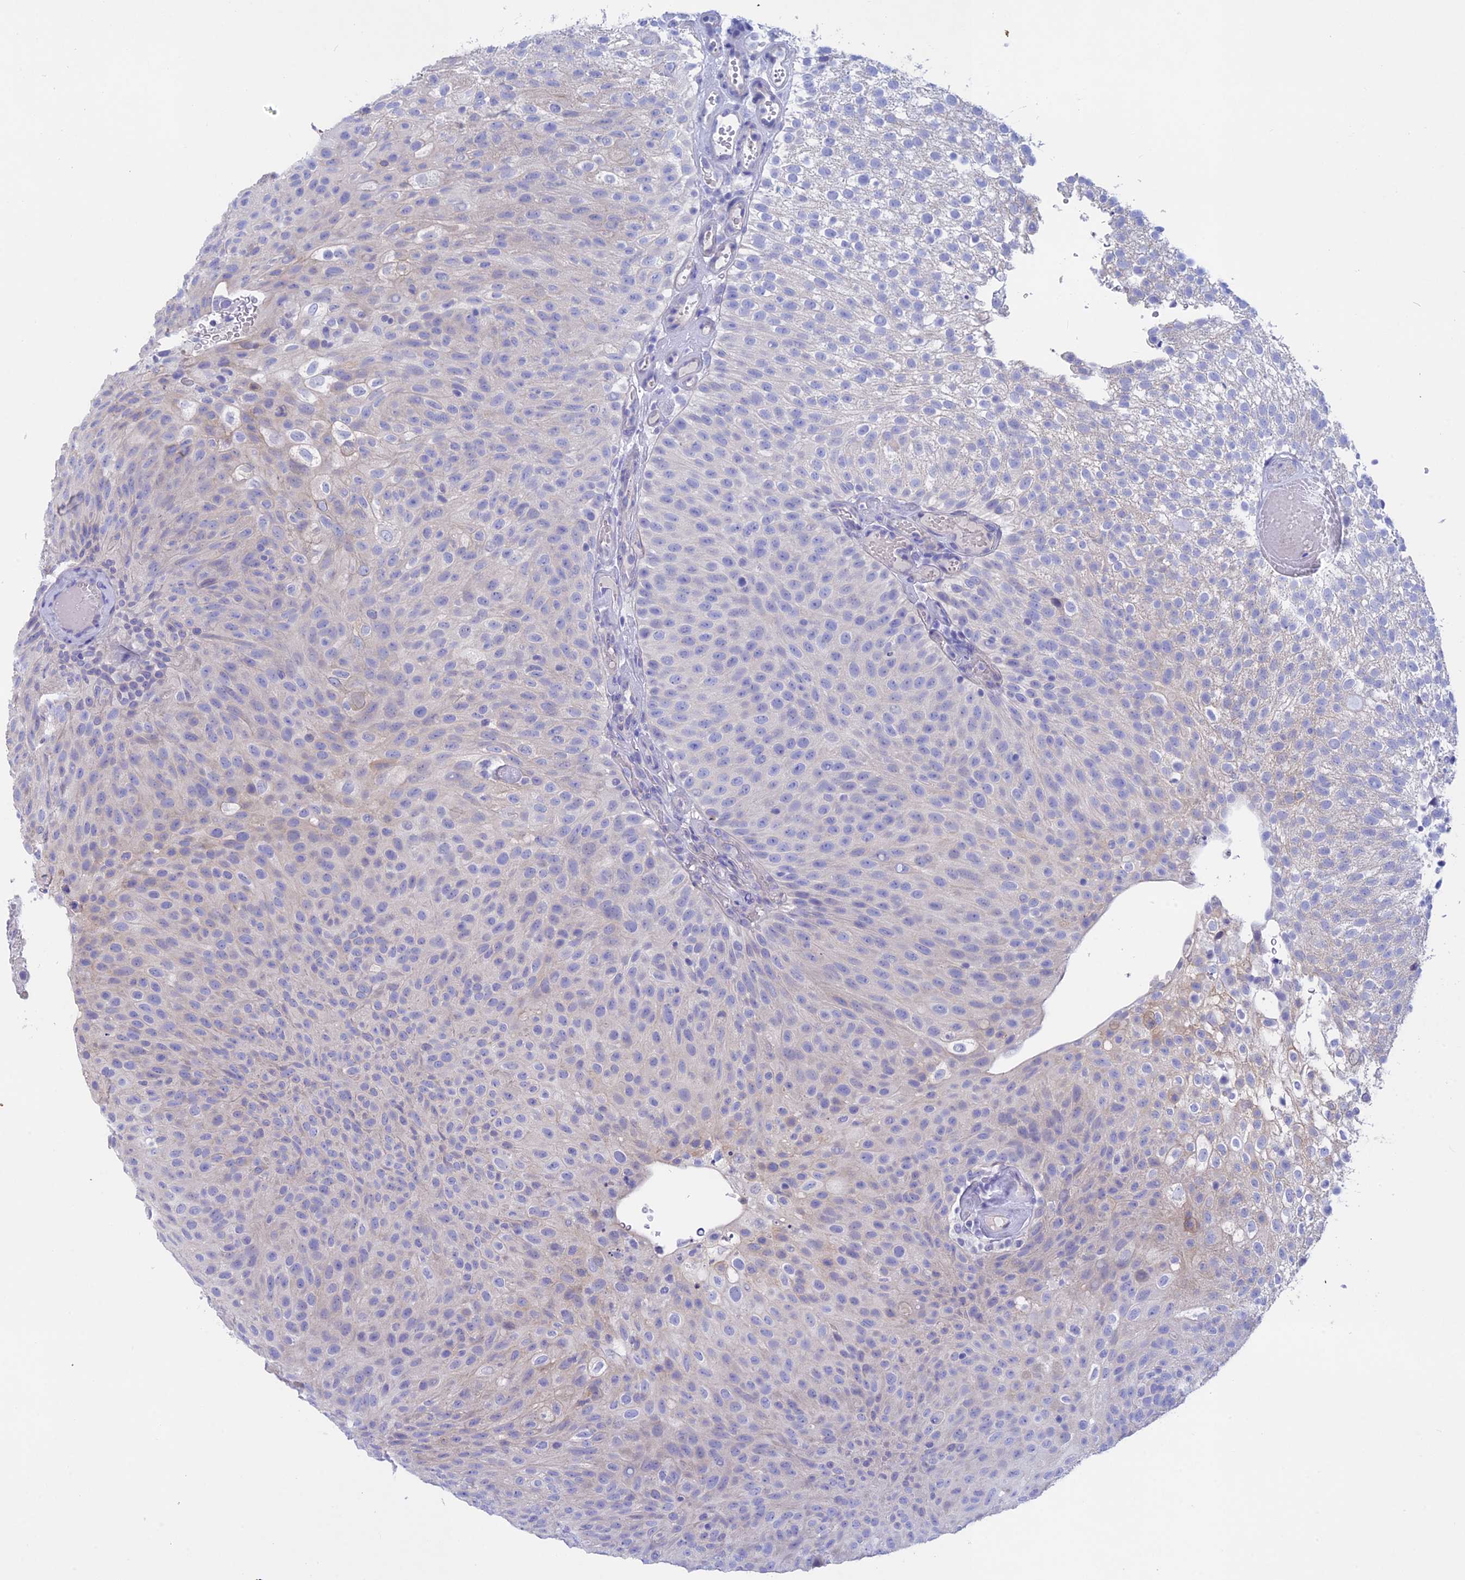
{"staining": {"intensity": "negative", "quantity": "none", "location": "none"}, "tissue": "urothelial cancer", "cell_type": "Tumor cells", "image_type": "cancer", "snomed": [{"axis": "morphology", "description": "Urothelial carcinoma, Low grade"}, {"axis": "topography", "description": "Urinary bladder"}], "caption": "The histopathology image exhibits no significant expression in tumor cells of low-grade urothelial carcinoma. Nuclei are stained in blue.", "gene": "BTBD19", "patient": {"sex": "male", "age": 78}}